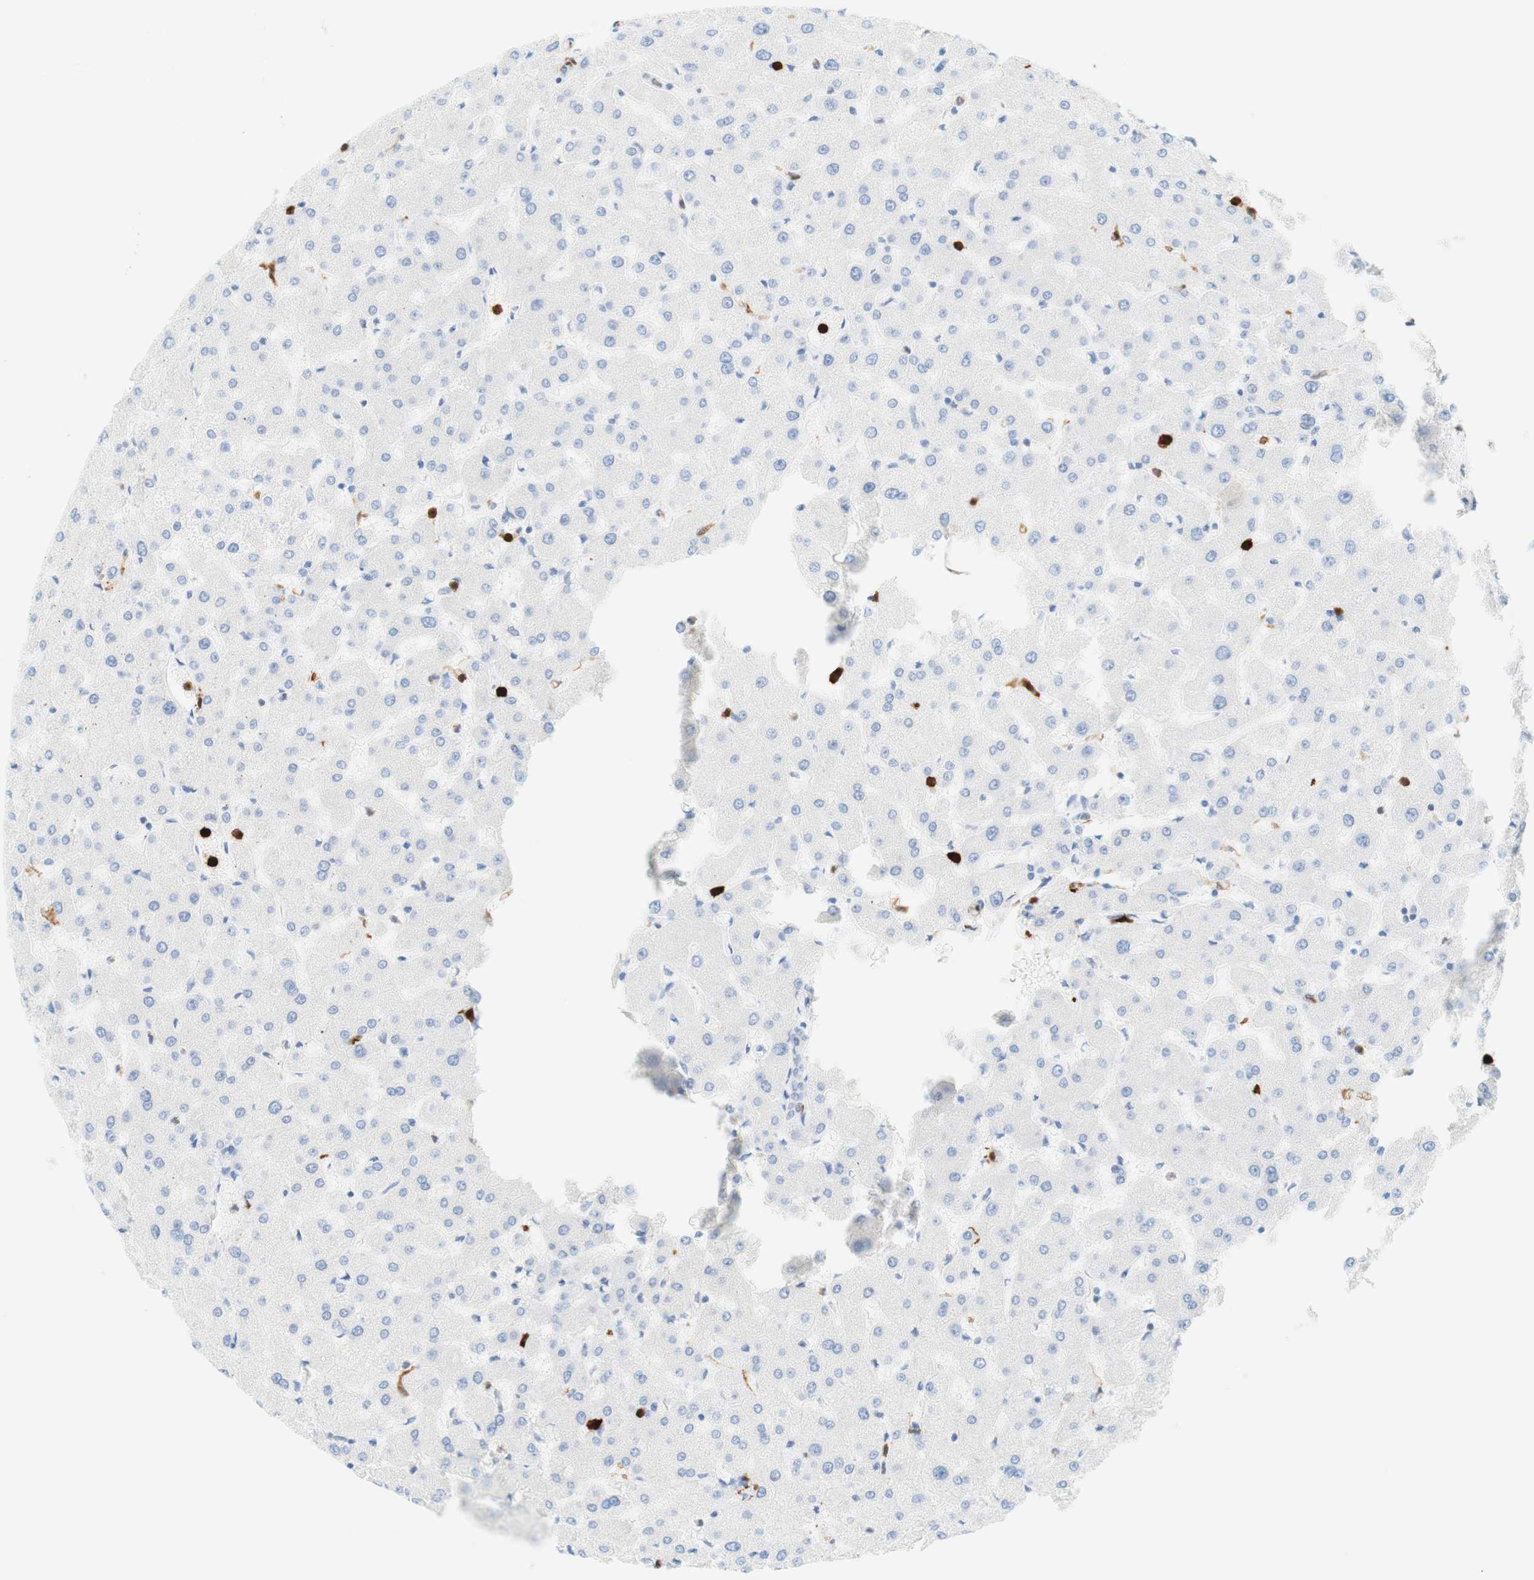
{"staining": {"intensity": "negative", "quantity": "none", "location": "none"}, "tissue": "liver", "cell_type": "Cholangiocytes", "image_type": "normal", "snomed": [{"axis": "morphology", "description": "Normal tissue, NOS"}, {"axis": "topography", "description": "Liver"}], "caption": "IHC of normal human liver displays no expression in cholangiocytes.", "gene": "STMN1", "patient": {"sex": "female", "age": 63}}